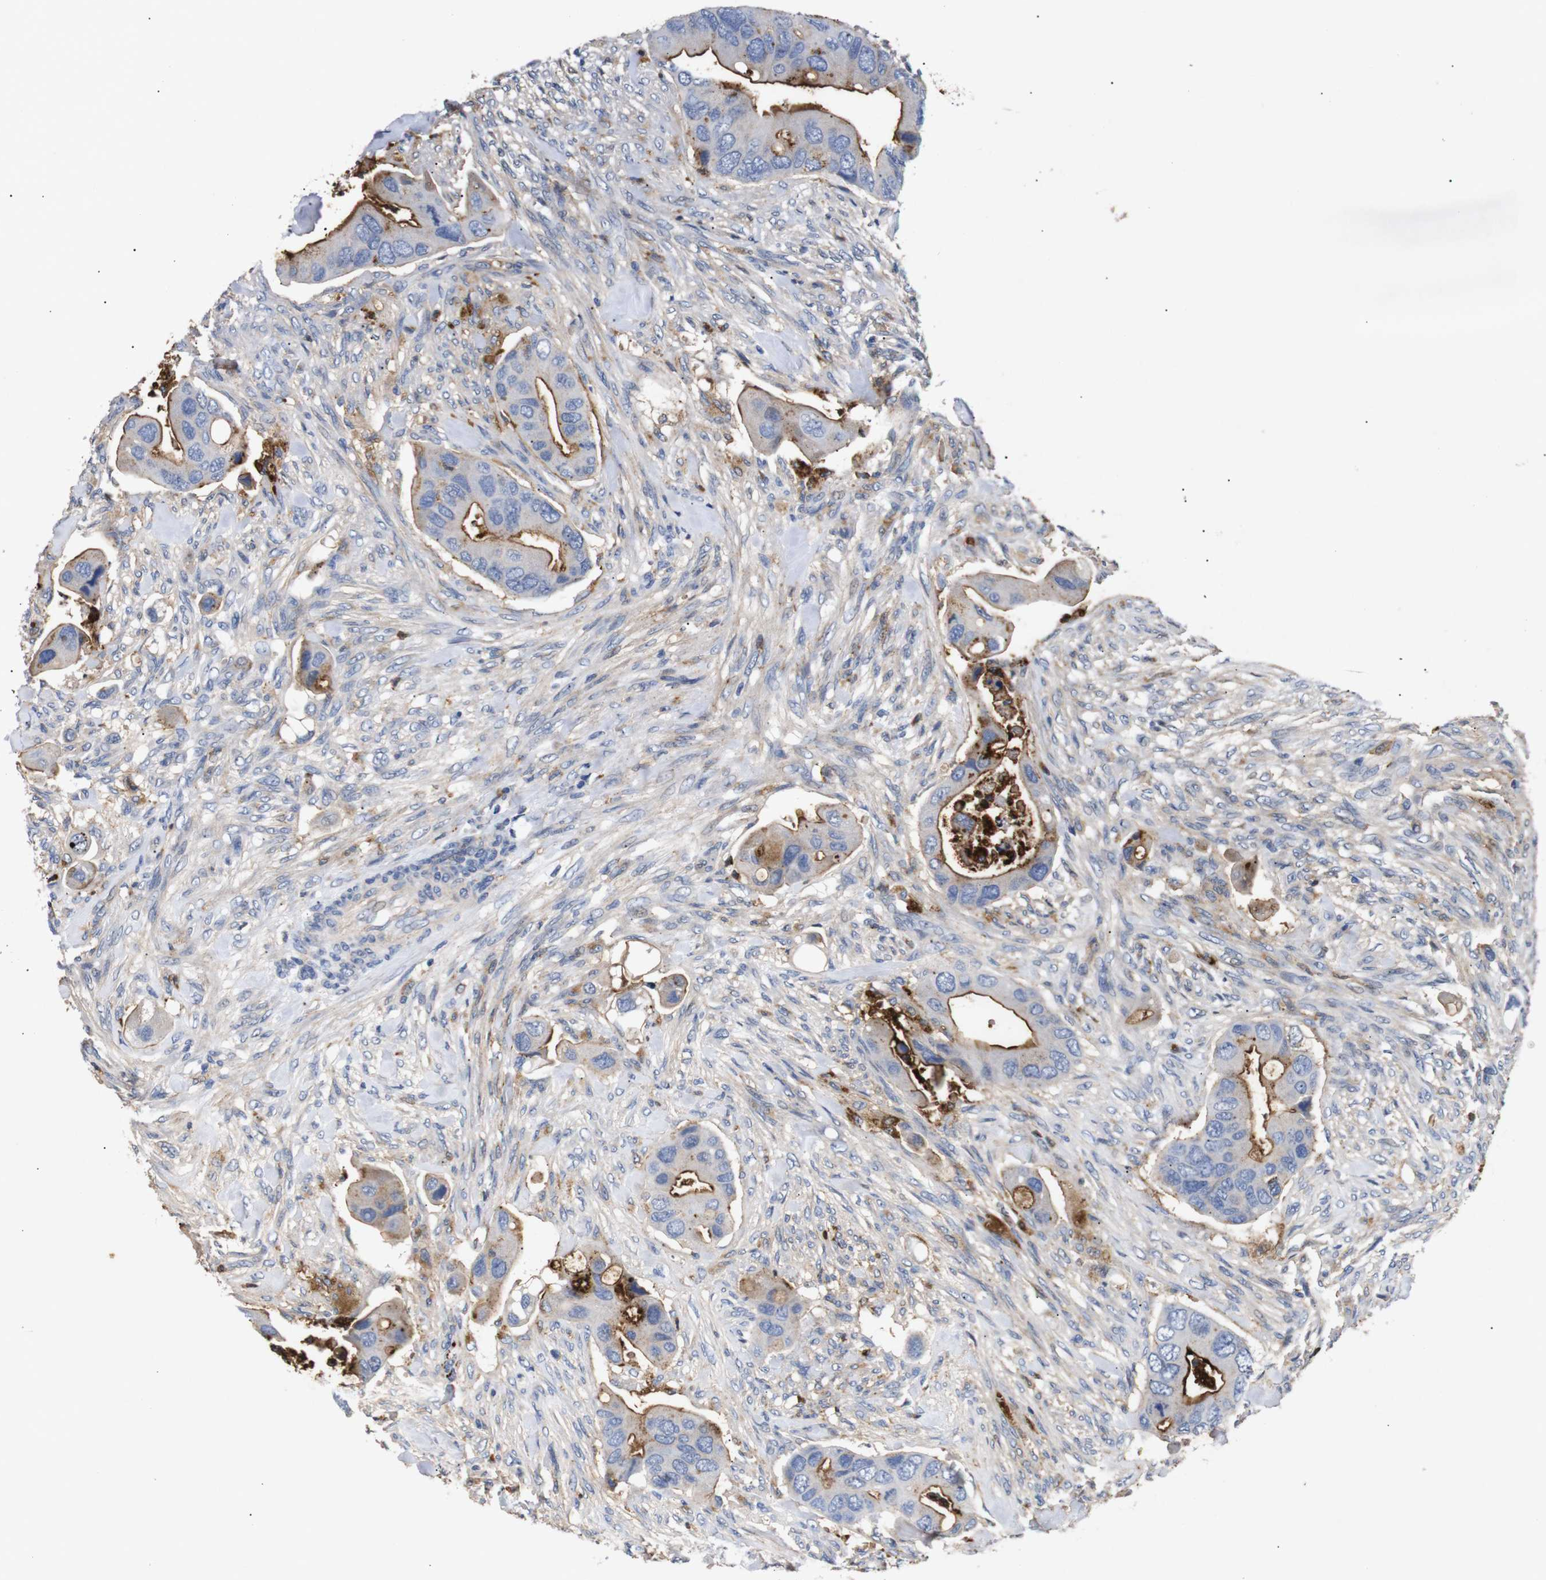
{"staining": {"intensity": "strong", "quantity": "<25%", "location": "cytoplasmic/membranous"}, "tissue": "colorectal cancer", "cell_type": "Tumor cells", "image_type": "cancer", "snomed": [{"axis": "morphology", "description": "Adenocarcinoma, NOS"}, {"axis": "topography", "description": "Rectum"}], "caption": "Protein positivity by IHC displays strong cytoplasmic/membranous expression in about <25% of tumor cells in colorectal adenocarcinoma. (brown staining indicates protein expression, while blue staining denotes nuclei).", "gene": "SDCBP", "patient": {"sex": "female", "age": 57}}